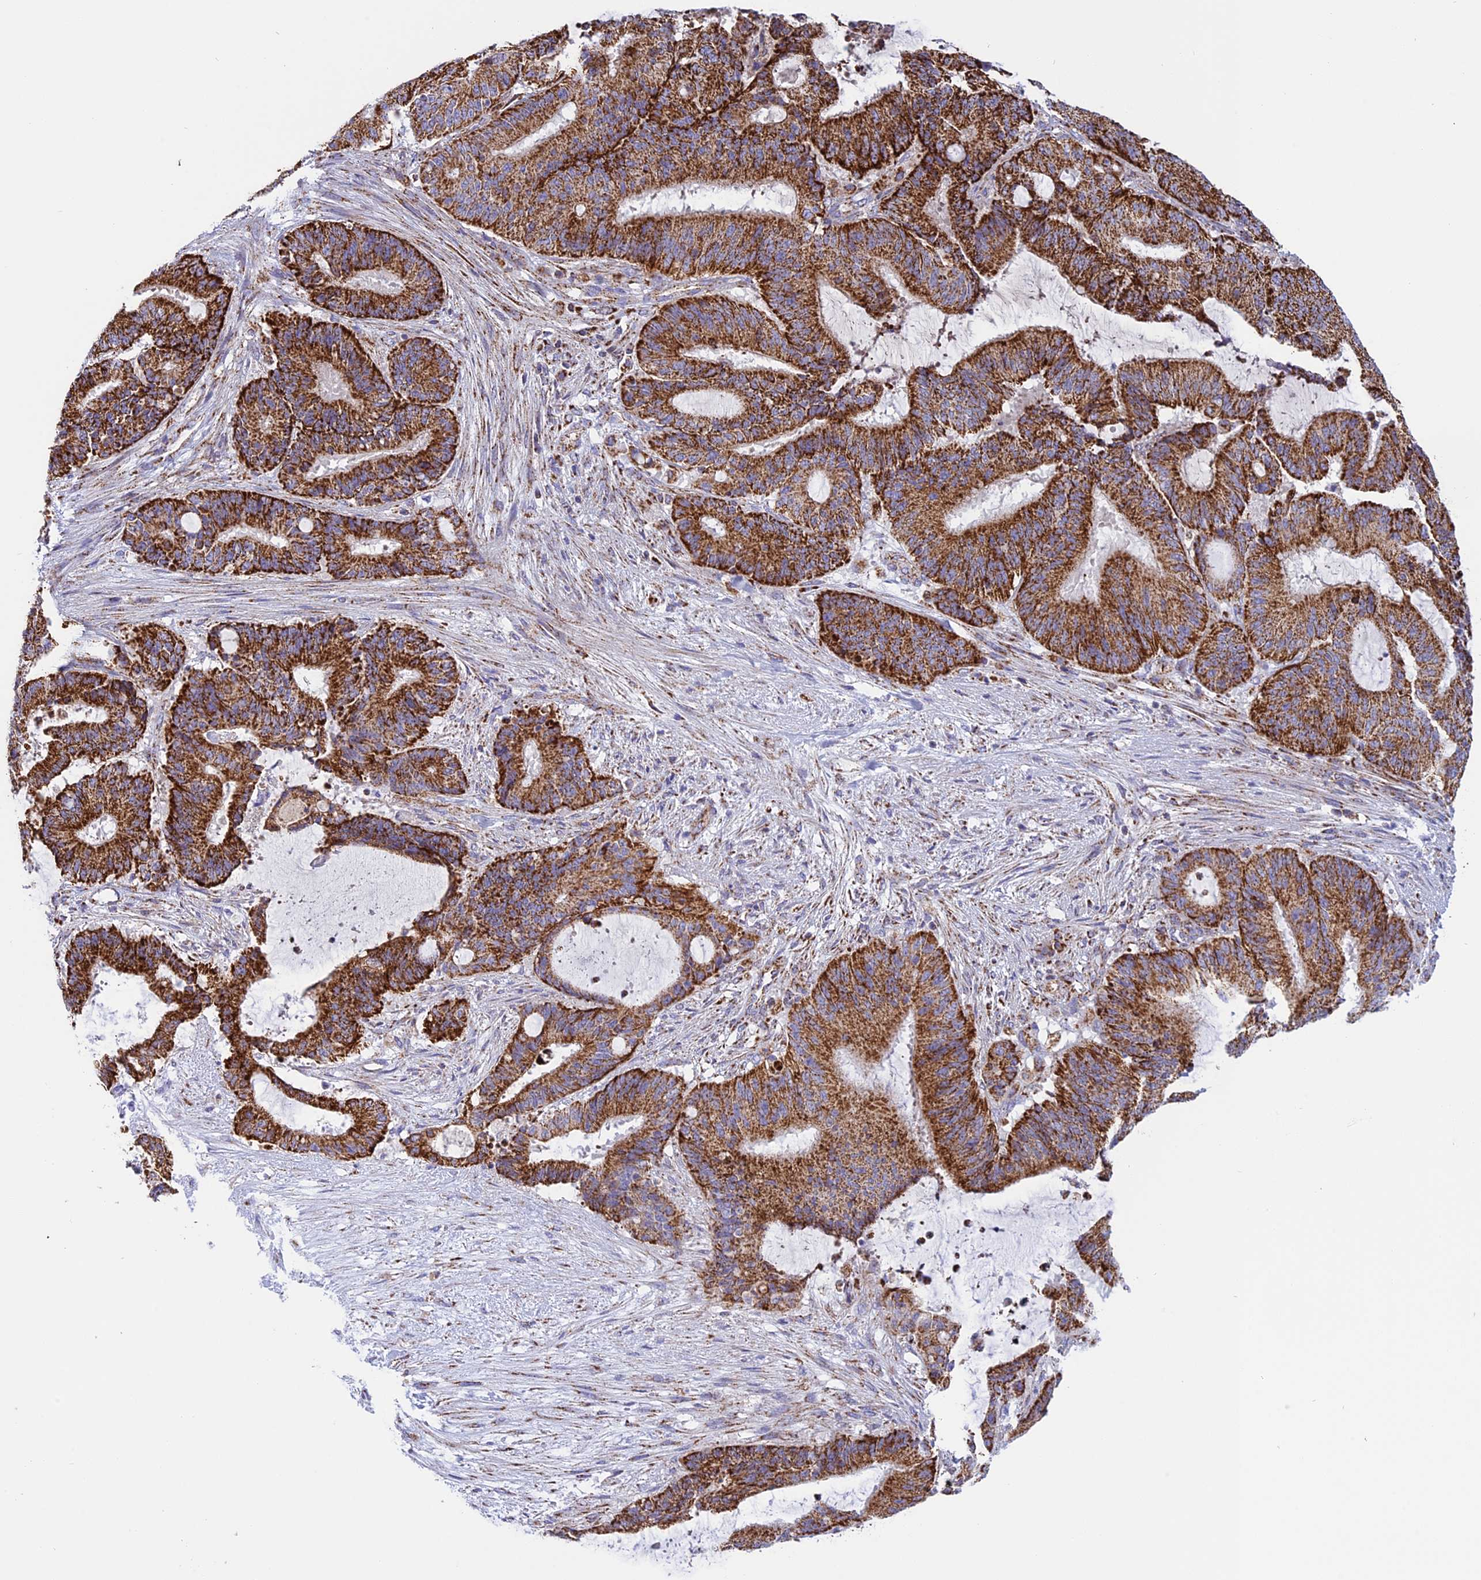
{"staining": {"intensity": "strong", "quantity": ">75%", "location": "cytoplasmic/membranous"}, "tissue": "liver cancer", "cell_type": "Tumor cells", "image_type": "cancer", "snomed": [{"axis": "morphology", "description": "Normal tissue, NOS"}, {"axis": "morphology", "description": "Cholangiocarcinoma"}, {"axis": "topography", "description": "Liver"}, {"axis": "topography", "description": "Peripheral nerve tissue"}], "caption": "Immunohistochemistry (DAB (3,3'-diaminobenzidine)) staining of liver cancer reveals strong cytoplasmic/membranous protein positivity in approximately >75% of tumor cells.", "gene": "ISOC2", "patient": {"sex": "female", "age": 73}}